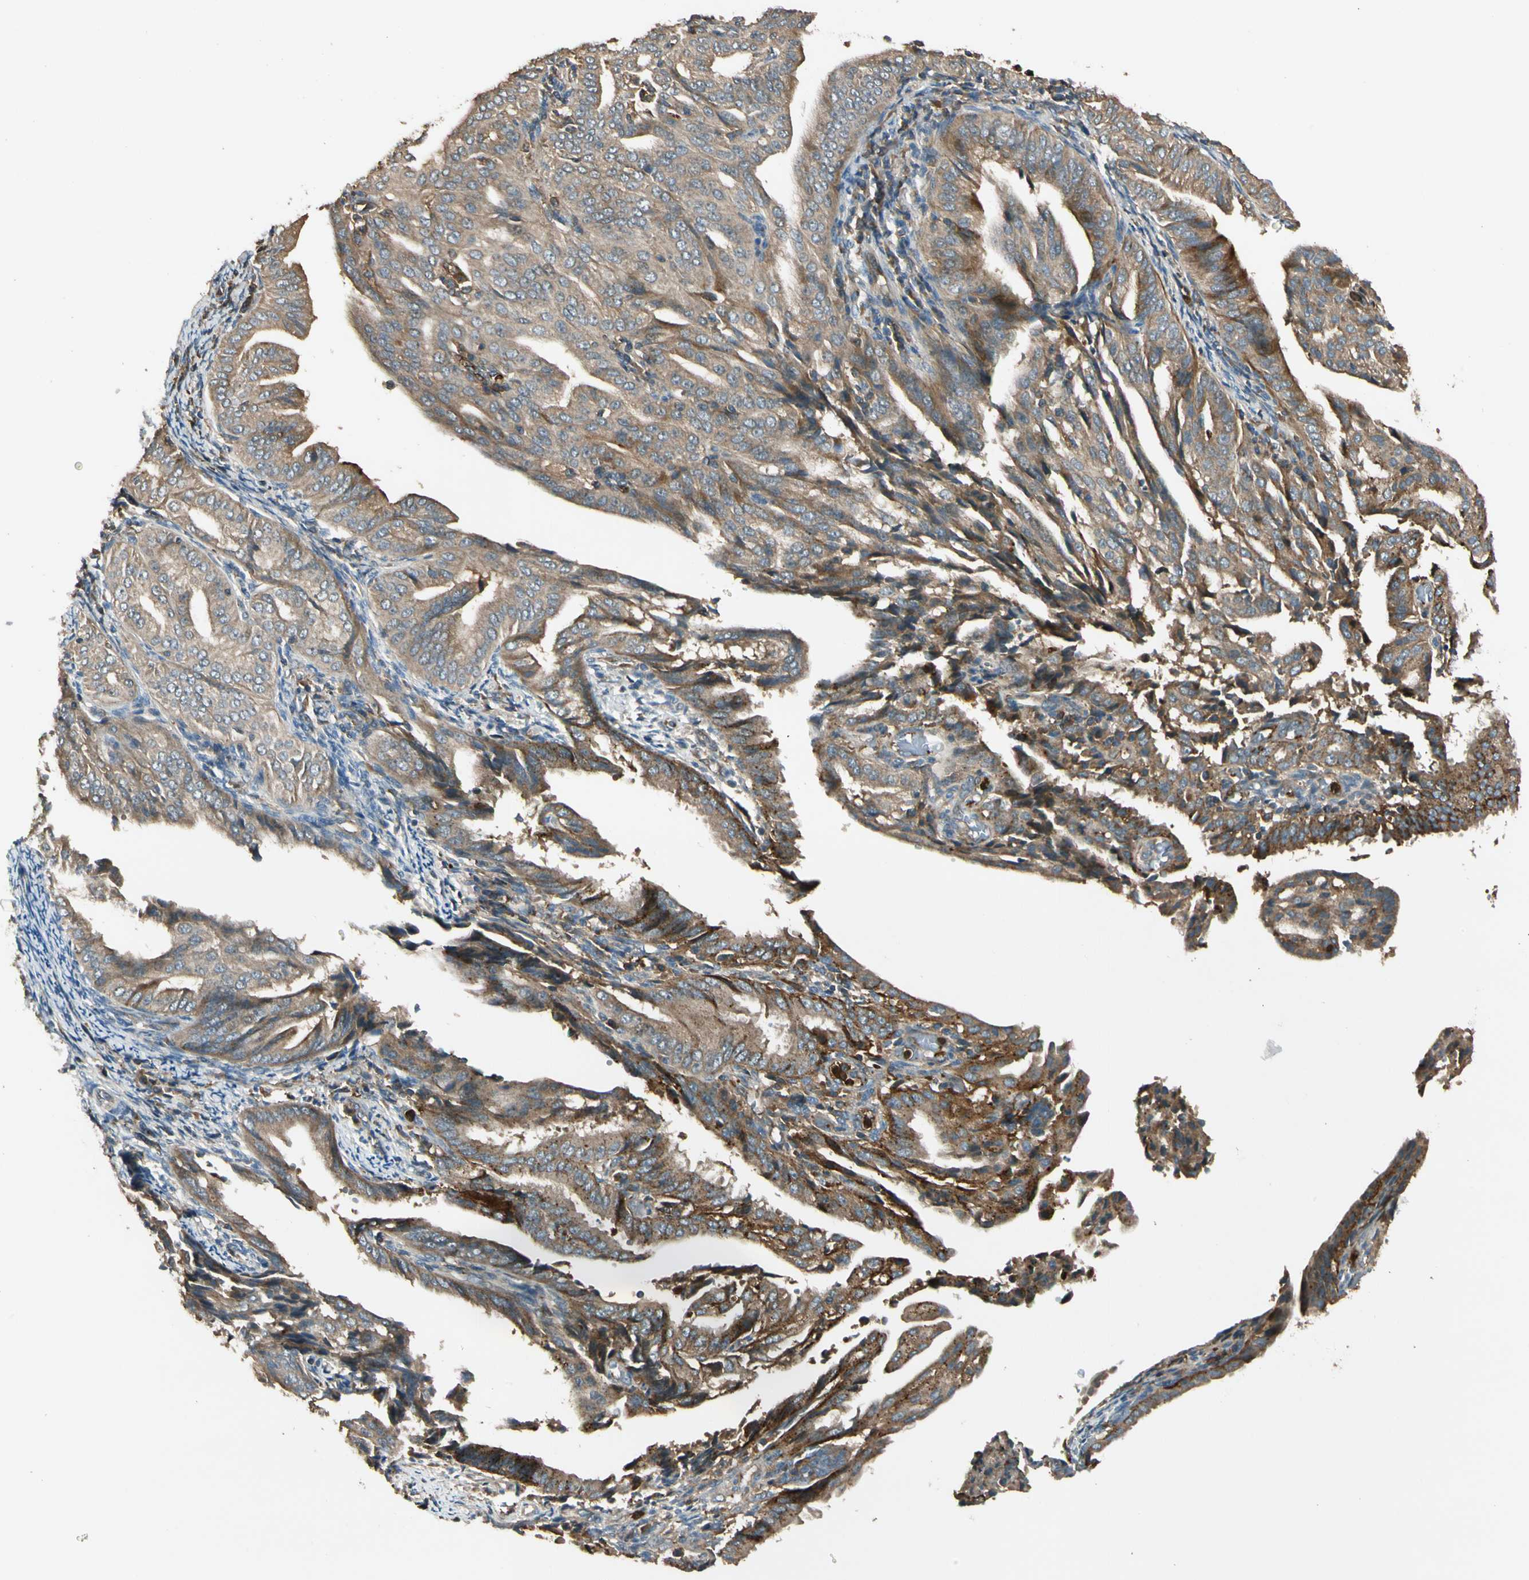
{"staining": {"intensity": "moderate", "quantity": ">75%", "location": "cytoplasmic/membranous"}, "tissue": "endometrial cancer", "cell_type": "Tumor cells", "image_type": "cancer", "snomed": [{"axis": "morphology", "description": "Adenocarcinoma, NOS"}, {"axis": "topography", "description": "Endometrium"}], "caption": "Immunohistochemistry (IHC) staining of endometrial cancer (adenocarcinoma), which shows medium levels of moderate cytoplasmic/membranous expression in about >75% of tumor cells indicating moderate cytoplasmic/membranous protein expression. The staining was performed using DAB (3,3'-diaminobenzidine) (brown) for protein detection and nuclei were counterstained in hematoxylin (blue).", "gene": "STX11", "patient": {"sex": "female", "age": 58}}